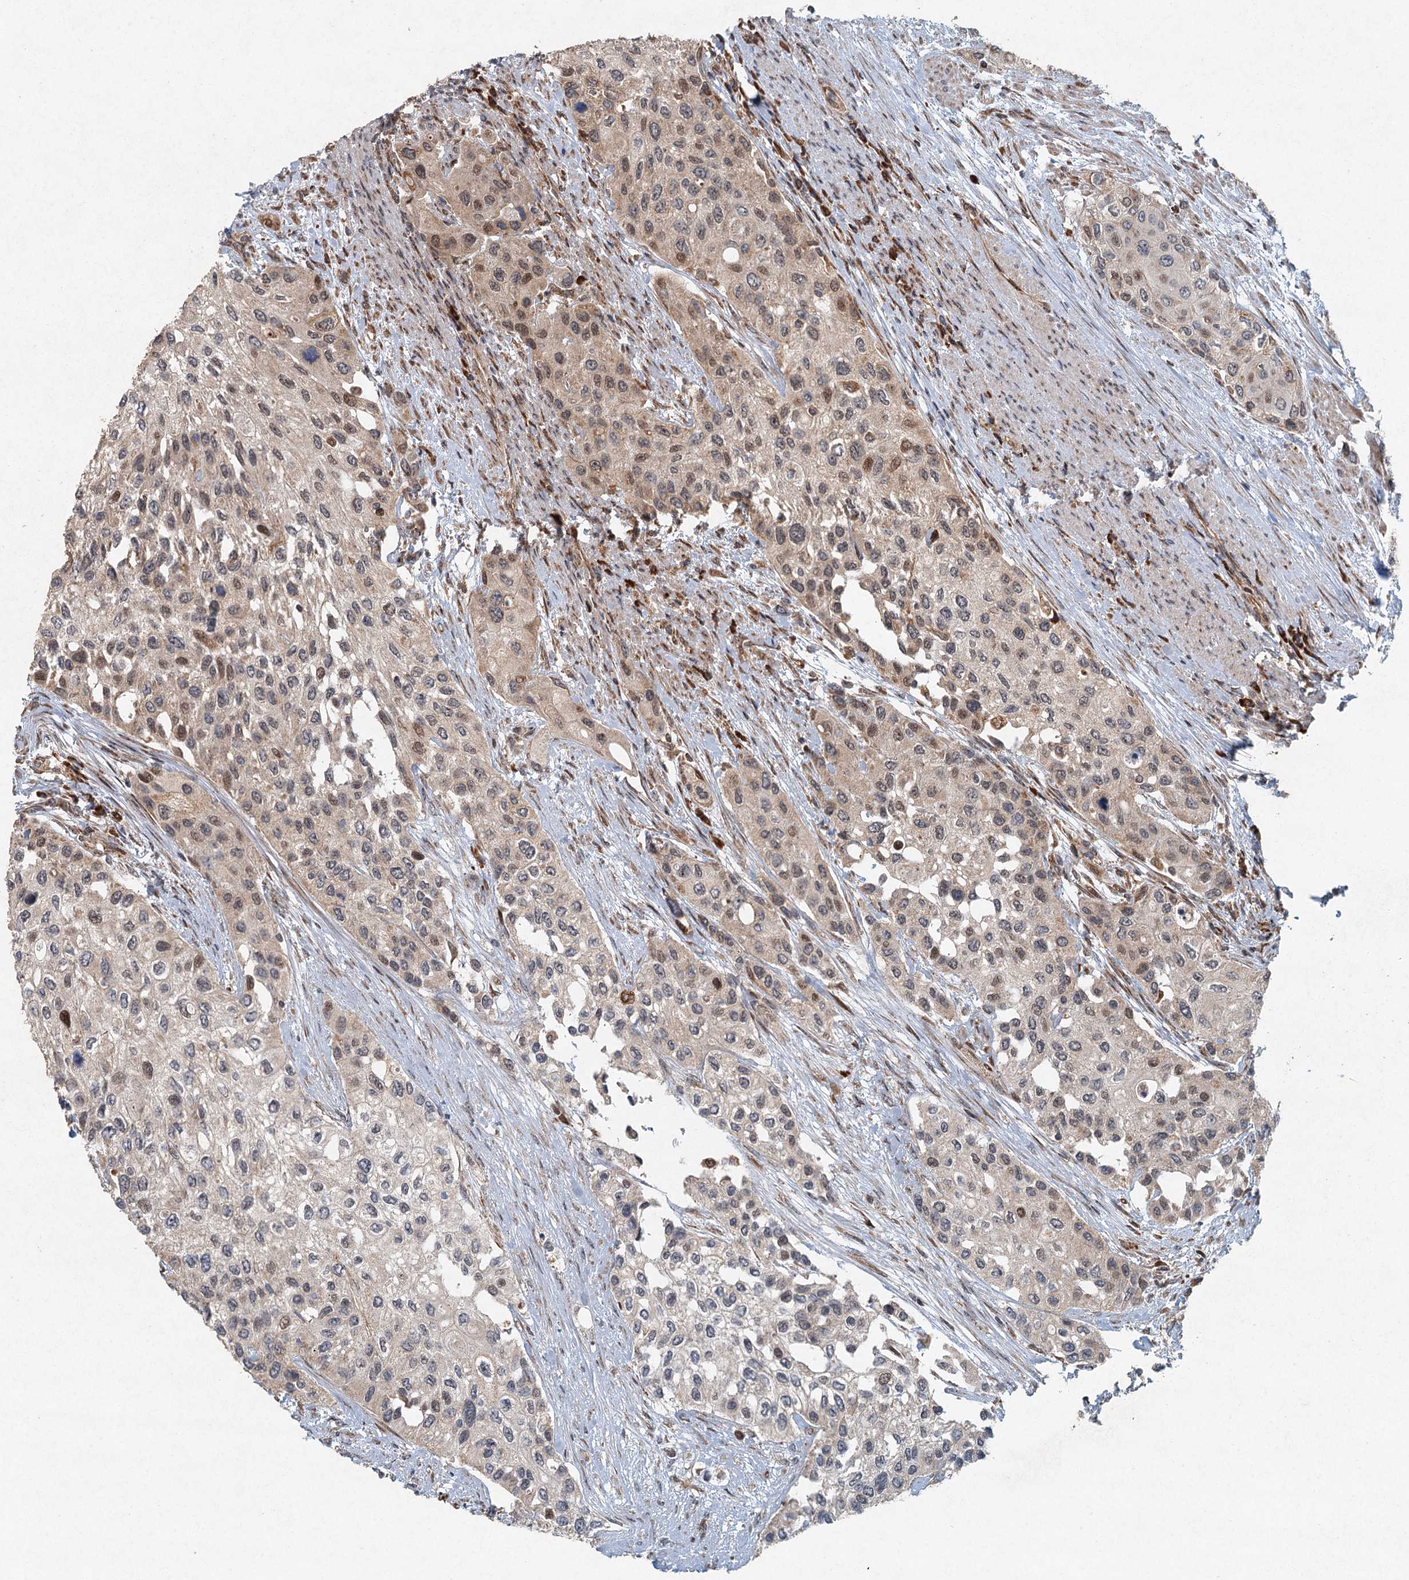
{"staining": {"intensity": "moderate", "quantity": "<25%", "location": "cytoplasmic/membranous,nuclear"}, "tissue": "urothelial cancer", "cell_type": "Tumor cells", "image_type": "cancer", "snomed": [{"axis": "morphology", "description": "Normal tissue, NOS"}, {"axis": "morphology", "description": "Urothelial carcinoma, High grade"}, {"axis": "topography", "description": "Vascular tissue"}, {"axis": "topography", "description": "Urinary bladder"}], "caption": "Protein analysis of urothelial cancer tissue shows moderate cytoplasmic/membranous and nuclear expression in approximately <25% of tumor cells. (IHC, brightfield microscopy, high magnification).", "gene": "SRPX2", "patient": {"sex": "female", "age": 56}}